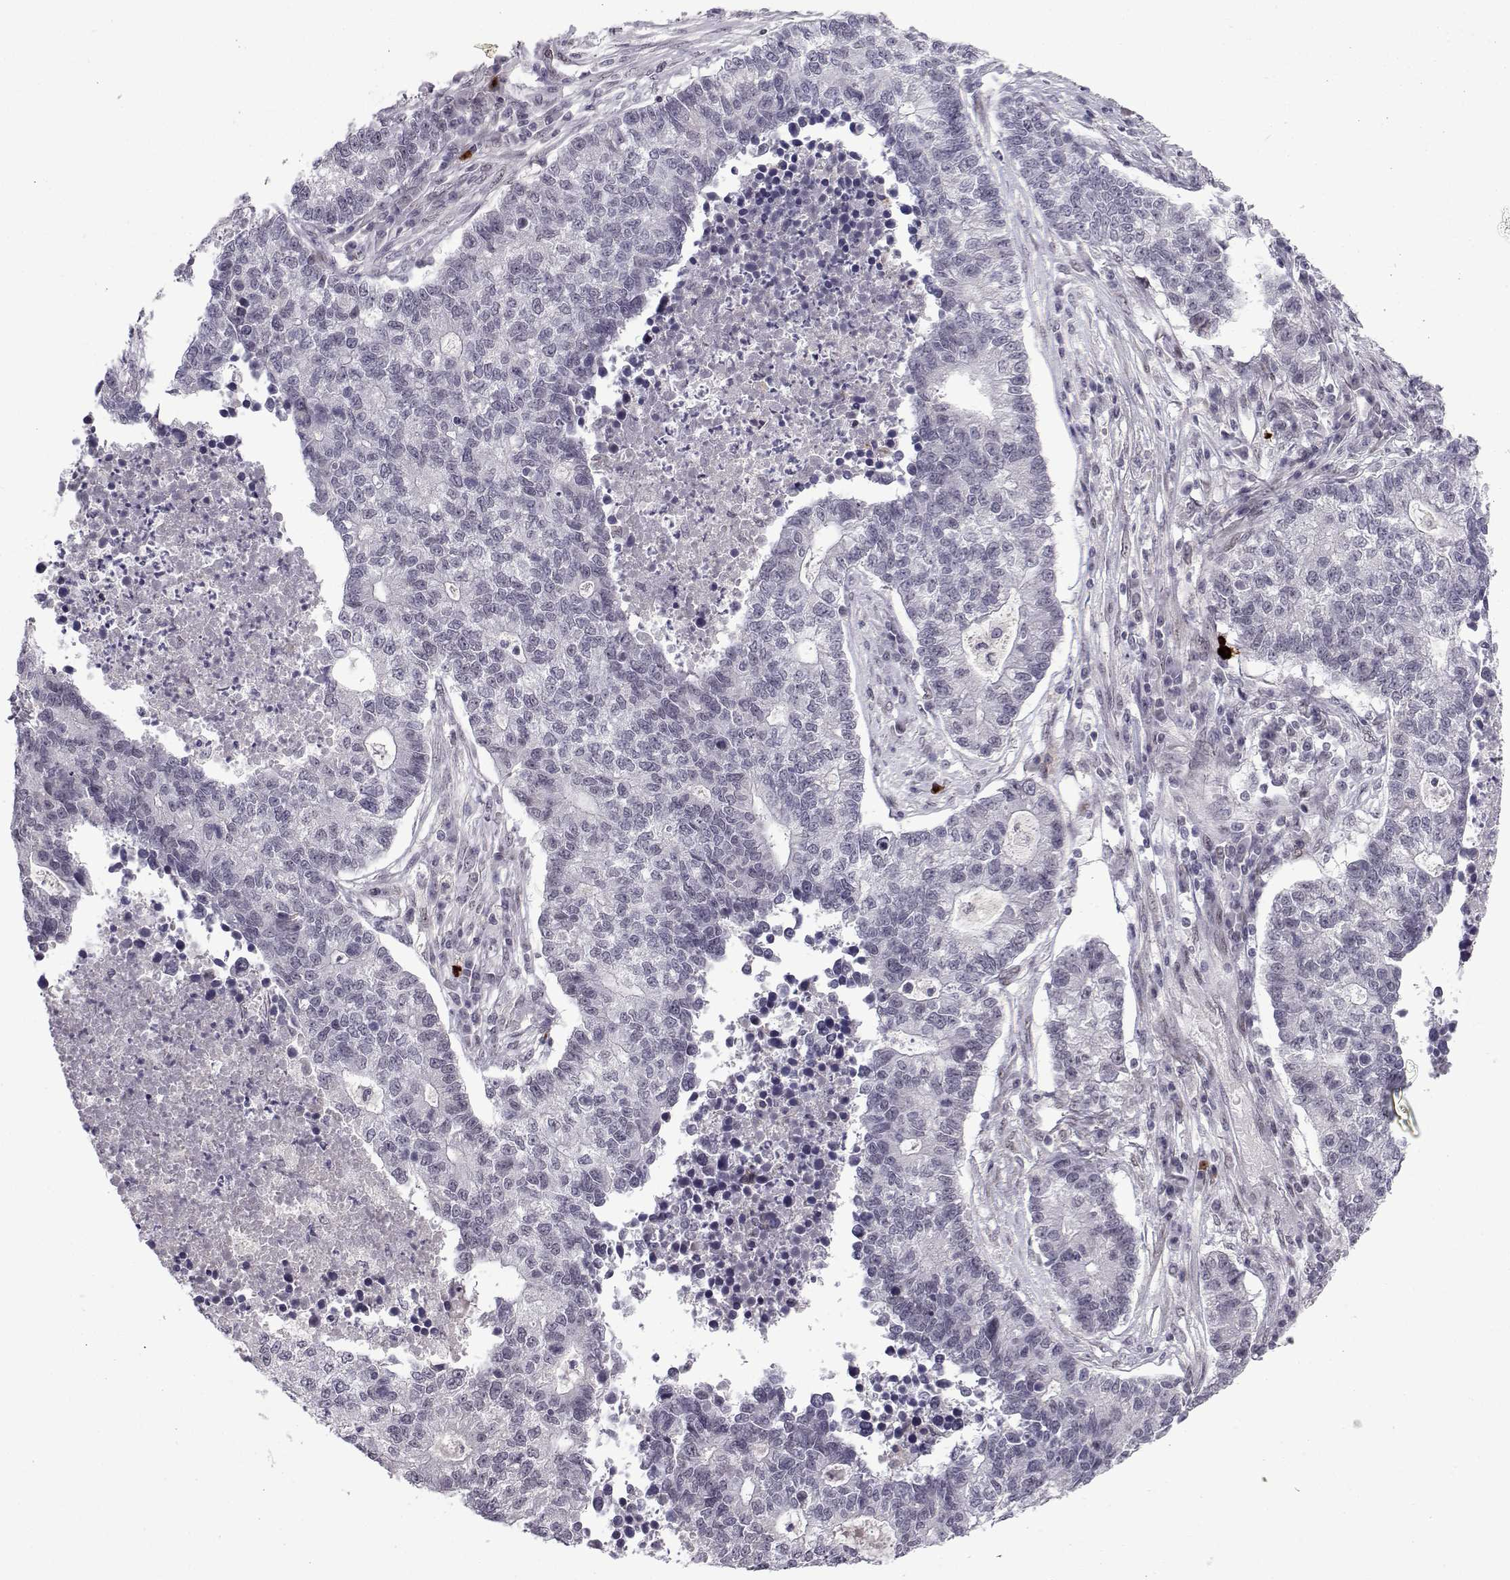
{"staining": {"intensity": "negative", "quantity": "none", "location": "none"}, "tissue": "lung cancer", "cell_type": "Tumor cells", "image_type": "cancer", "snomed": [{"axis": "morphology", "description": "Adenocarcinoma, NOS"}, {"axis": "topography", "description": "Lung"}], "caption": "A micrograph of adenocarcinoma (lung) stained for a protein displays no brown staining in tumor cells.", "gene": "RBM24", "patient": {"sex": "male", "age": 57}}